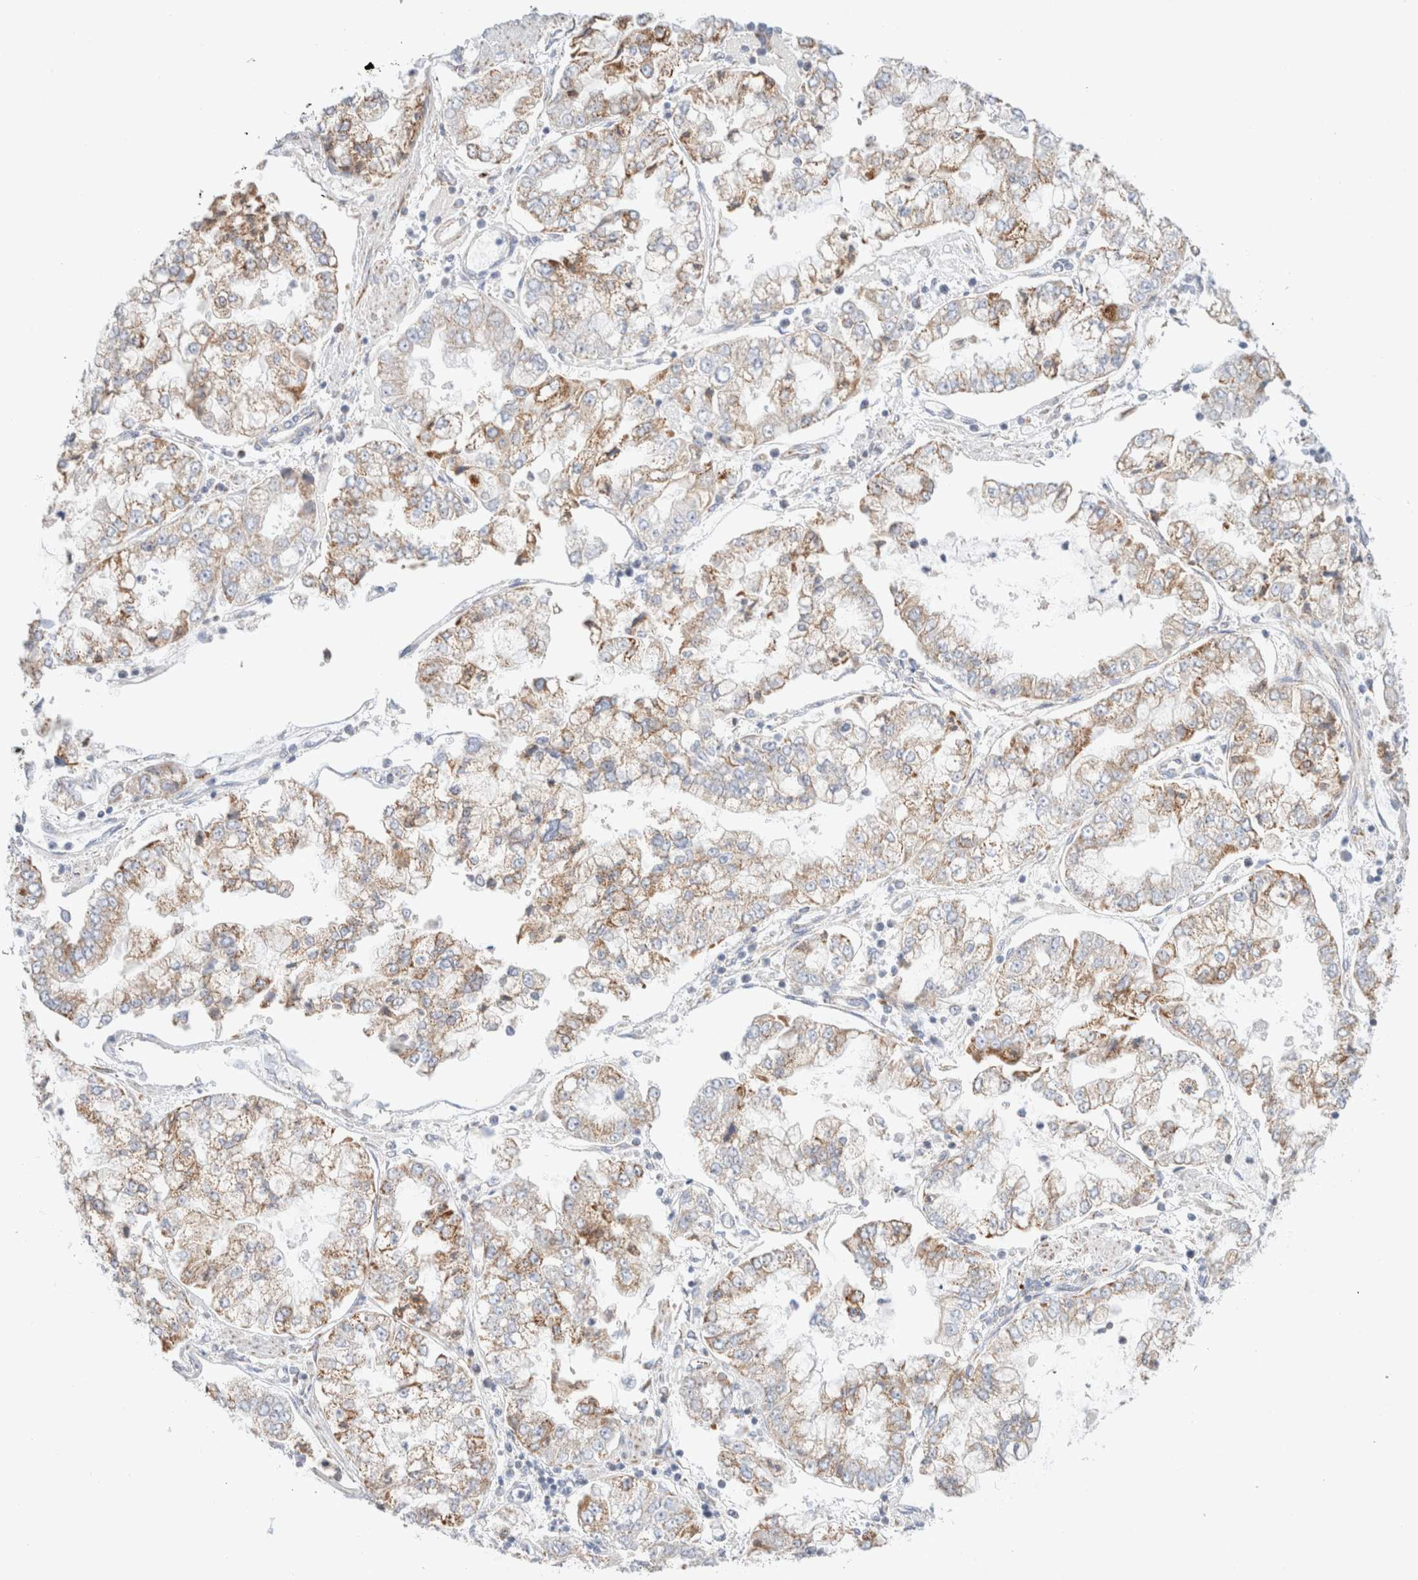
{"staining": {"intensity": "moderate", "quantity": ">75%", "location": "cytoplasmic/membranous"}, "tissue": "stomach cancer", "cell_type": "Tumor cells", "image_type": "cancer", "snomed": [{"axis": "morphology", "description": "Adenocarcinoma, NOS"}, {"axis": "topography", "description": "Stomach"}], "caption": "Moderate cytoplasmic/membranous protein expression is appreciated in about >75% of tumor cells in stomach adenocarcinoma. (Brightfield microscopy of DAB IHC at high magnification).", "gene": "ATP6V1C1", "patient": {"sex": "male", "age": 76}}